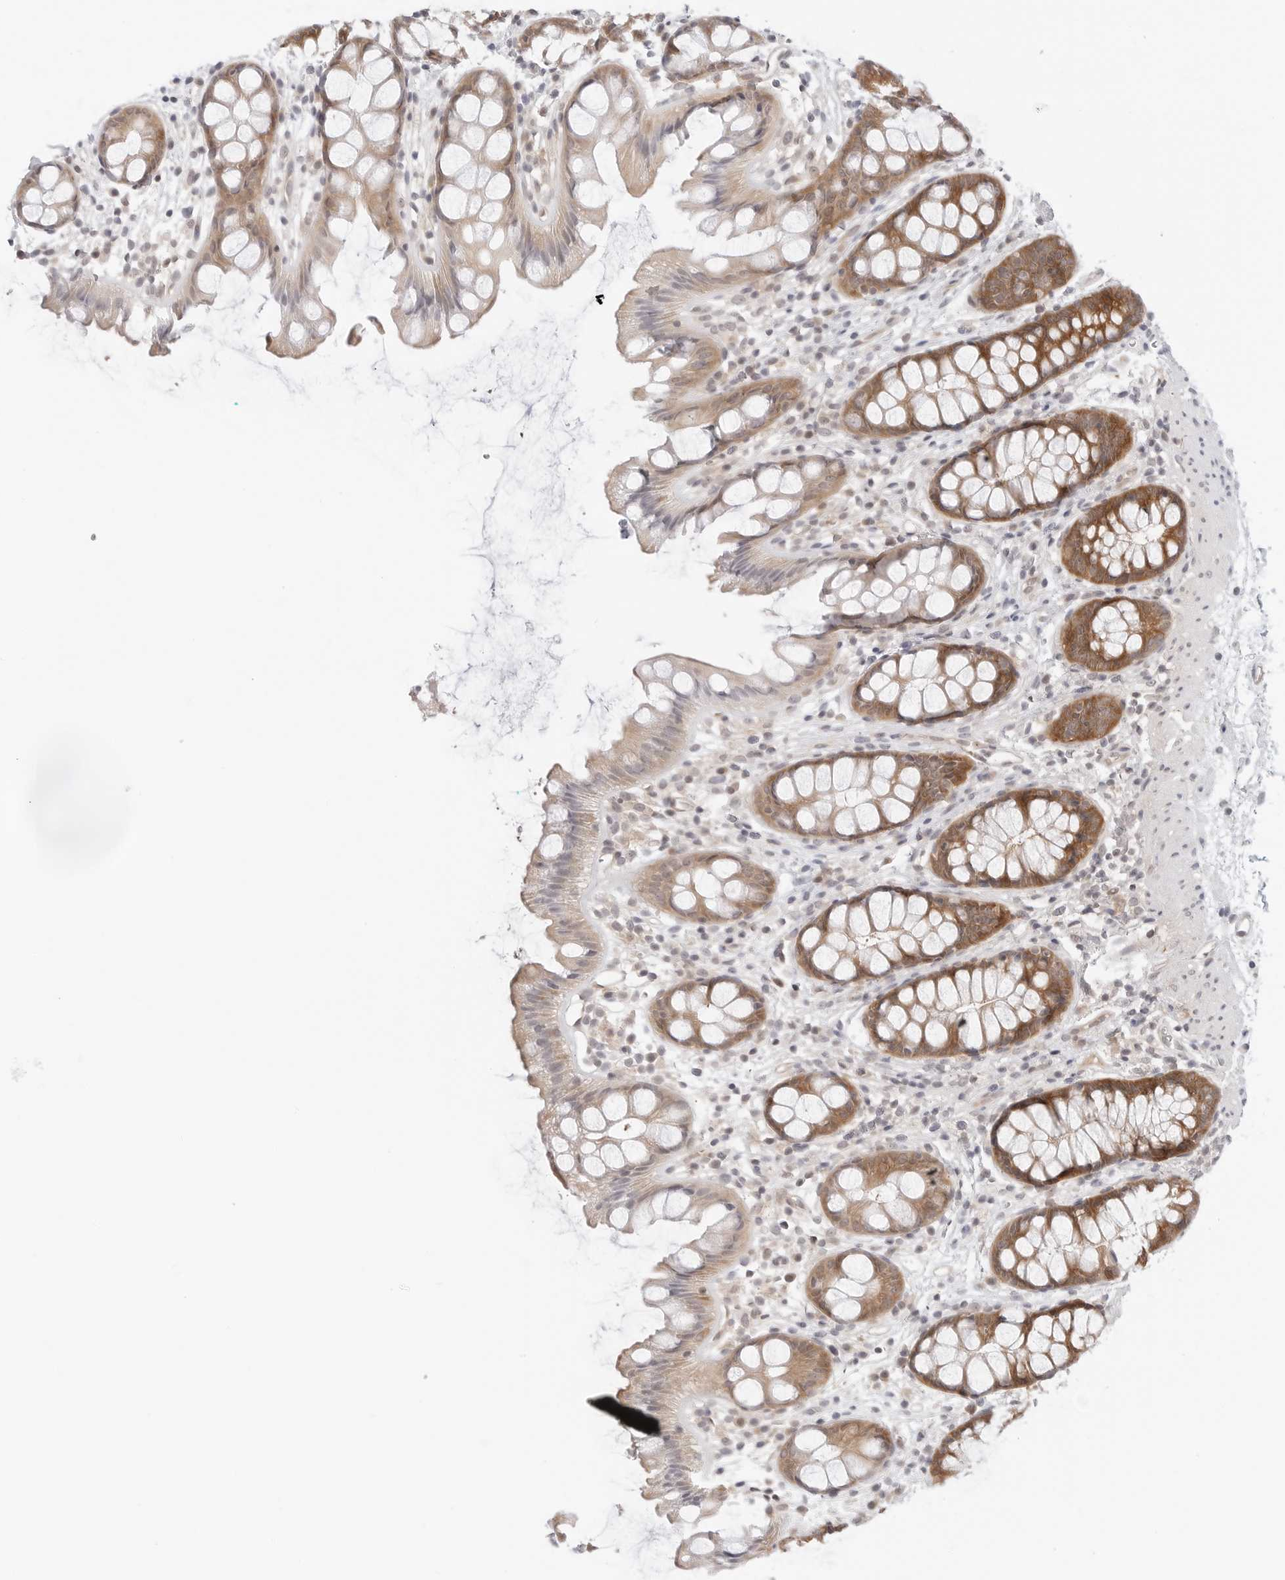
{"staining": {"intensity": "strong", "quantity": "<25%", "location": "cytoplasmic/membranous"}, "tissue": "rectum", "cell_type": "Glandular cells", "image_type": "normal", "snomed": [{"axis": "morphology", "description": "Normal tissue, NOS"}, {"axis": "topography", "description": "Rectum"}], "caption": "Immunohistochemical staining of unremarkable human rectum reveals strong cytoplasmic/membranous protein staining in approximately <25% of glandular cells. Nuclei are stained in blue.", "gene": "NUDC", "patient": {"sex": "female", "age": 65}}